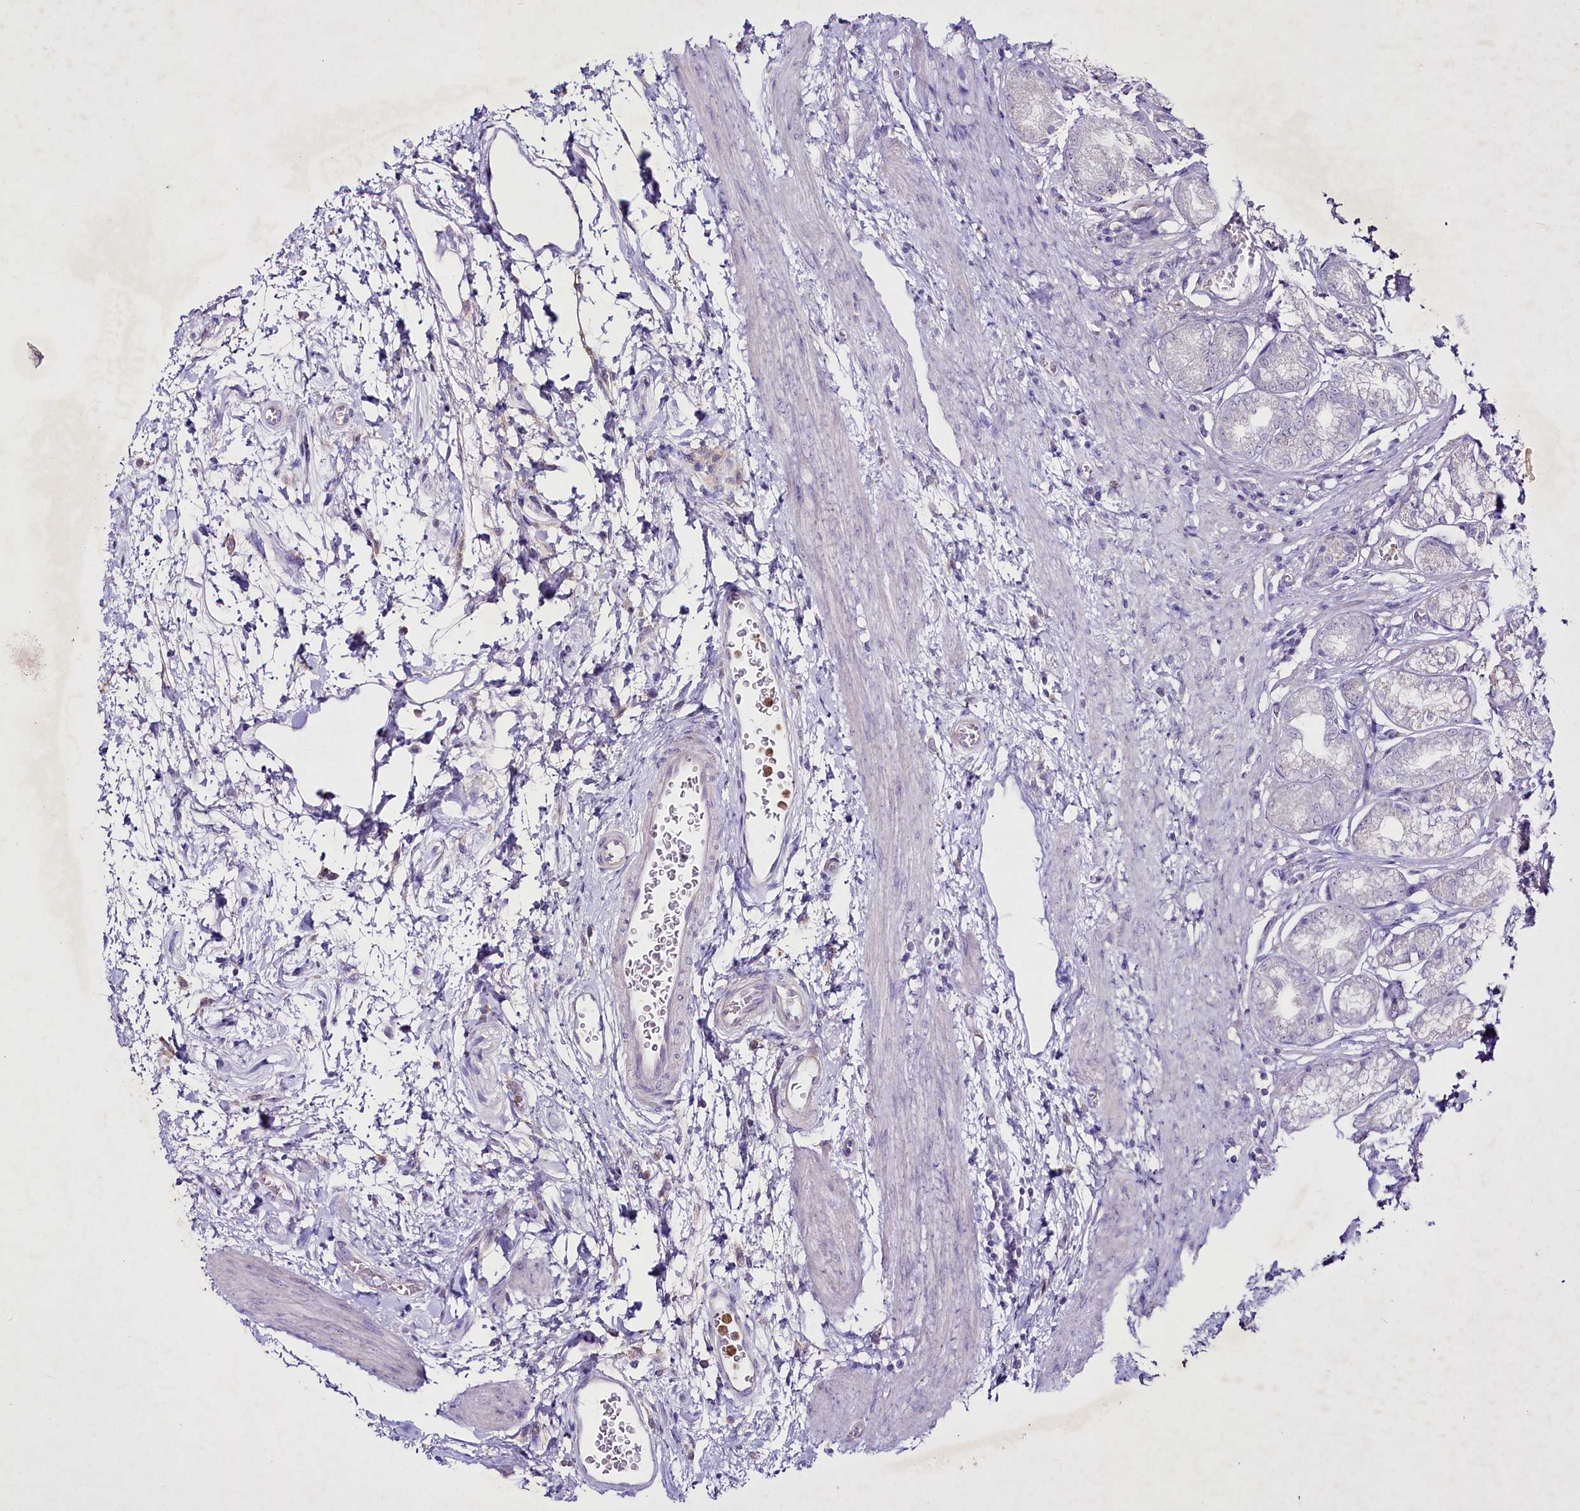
{"staining": {"intensity": "negative", "quantity": "none", "location": "none"}, "tissue": "stomach", "cell_type": "Glandular cells", "image_type": "normal", "snomed": [{"axis": "morphology", "description": "Normal tissue, NOS"}, {"axis": "morphology", "description": "Adenocarcinoma, NOS"}, {"axis": "morphology", "description": "Adenocarcinoma, High grade"}, {"axis": "topography", "description": "Stomach, upper"}, {"axis": "topography", "description": "Stomach"}], "caption": "An immunohistochemistry micrograph of benign stomach is shown. There is no staining in glandular cells of stomach.", "gene": "FAM209B", "patient": {"sex": "female", "age": 65}}